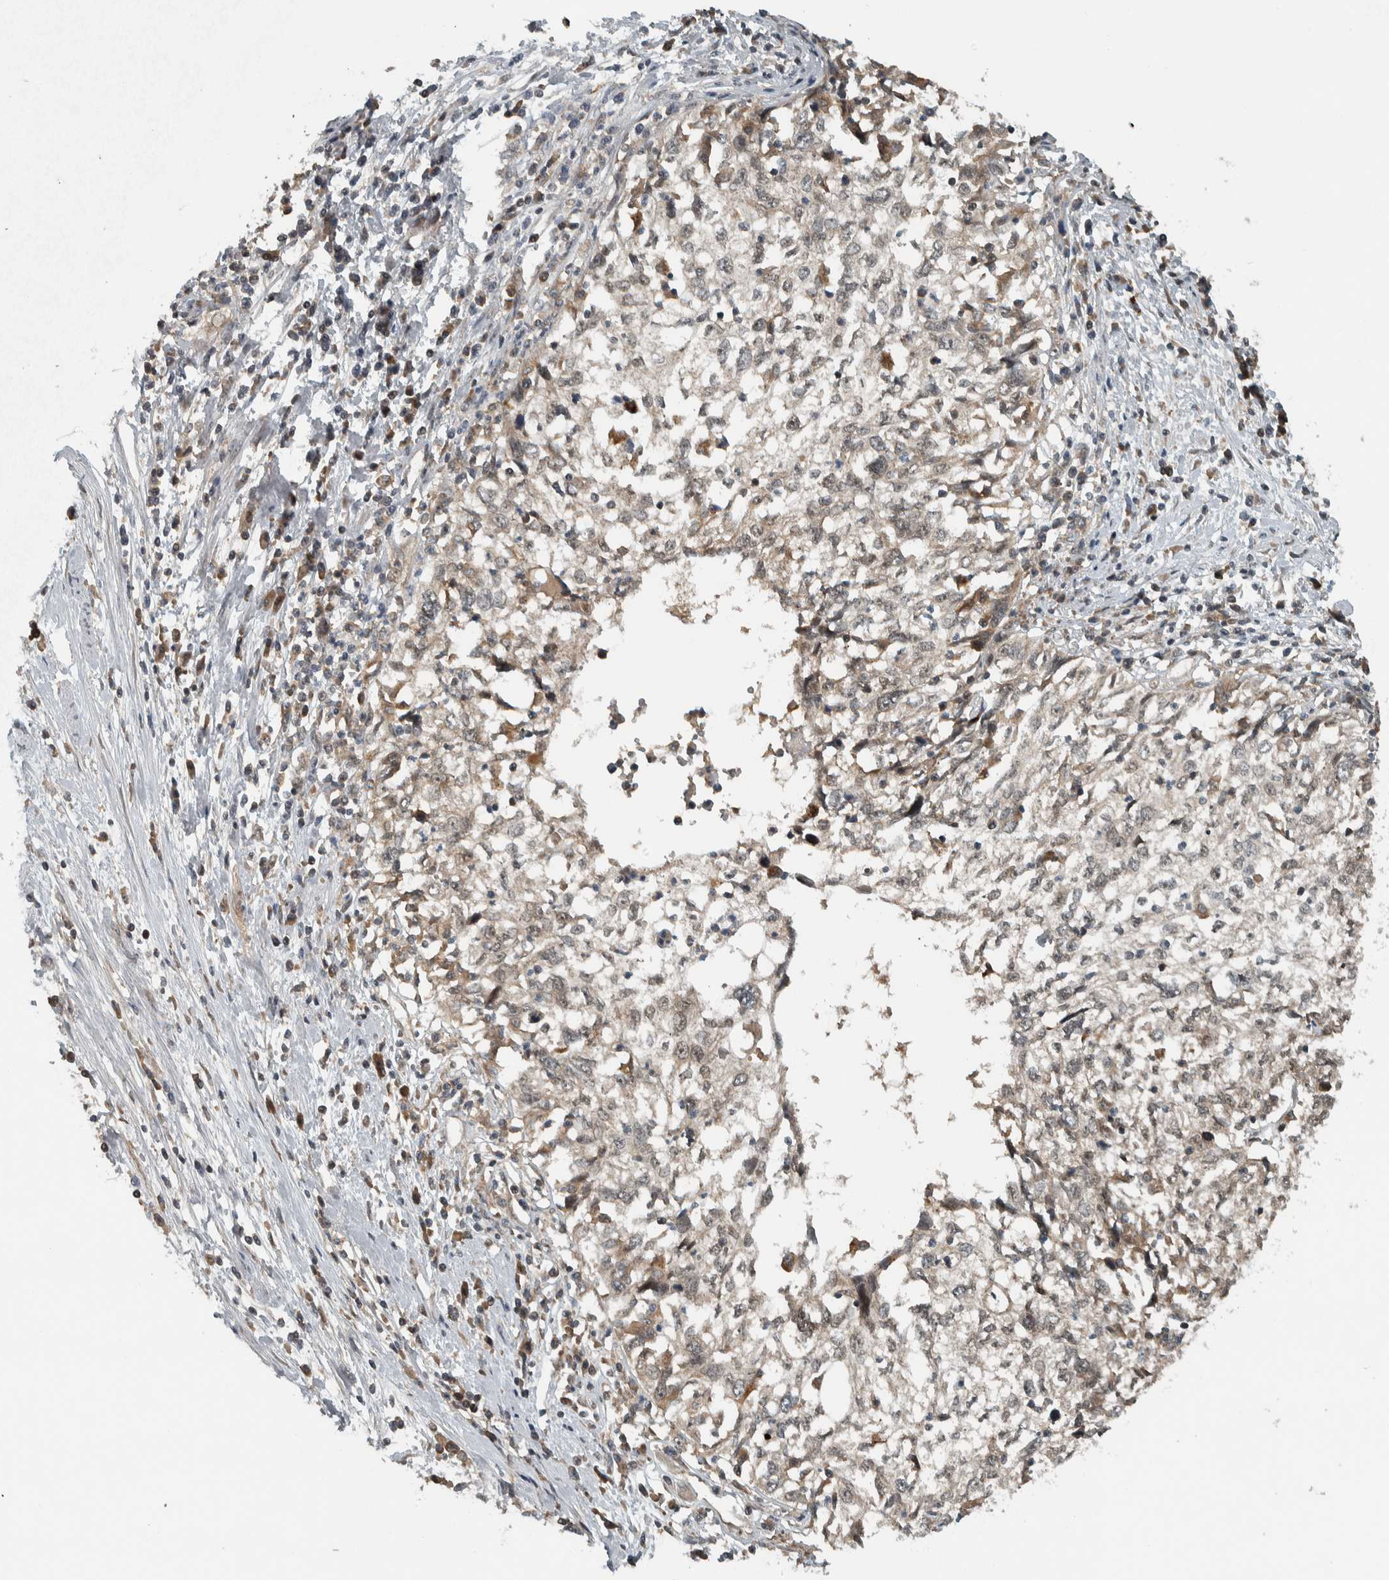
{"staining": {"intensity": "weak", "quantity": ">75%", "location": "cytoplasmic/membranous"}, "tissue": "cervical cancer", "cell_type": "Tumor cells", "image_type": "cancer", "snomed": [{"axis": "morphology", "description": "Squamous cell carcinoma, NOS"}, {"axis": "topography", "description": "Cervix"}], "caption": "This is a photomicrograph of immunohistochemistry (IHC) staining of cervical cancer (squamous cell carcinoma), which shows weak staining in the cytoplasmic/membranous of tumor cells.", "gene": "XPO5", "patient": {"sex": "female", "age": 57}}